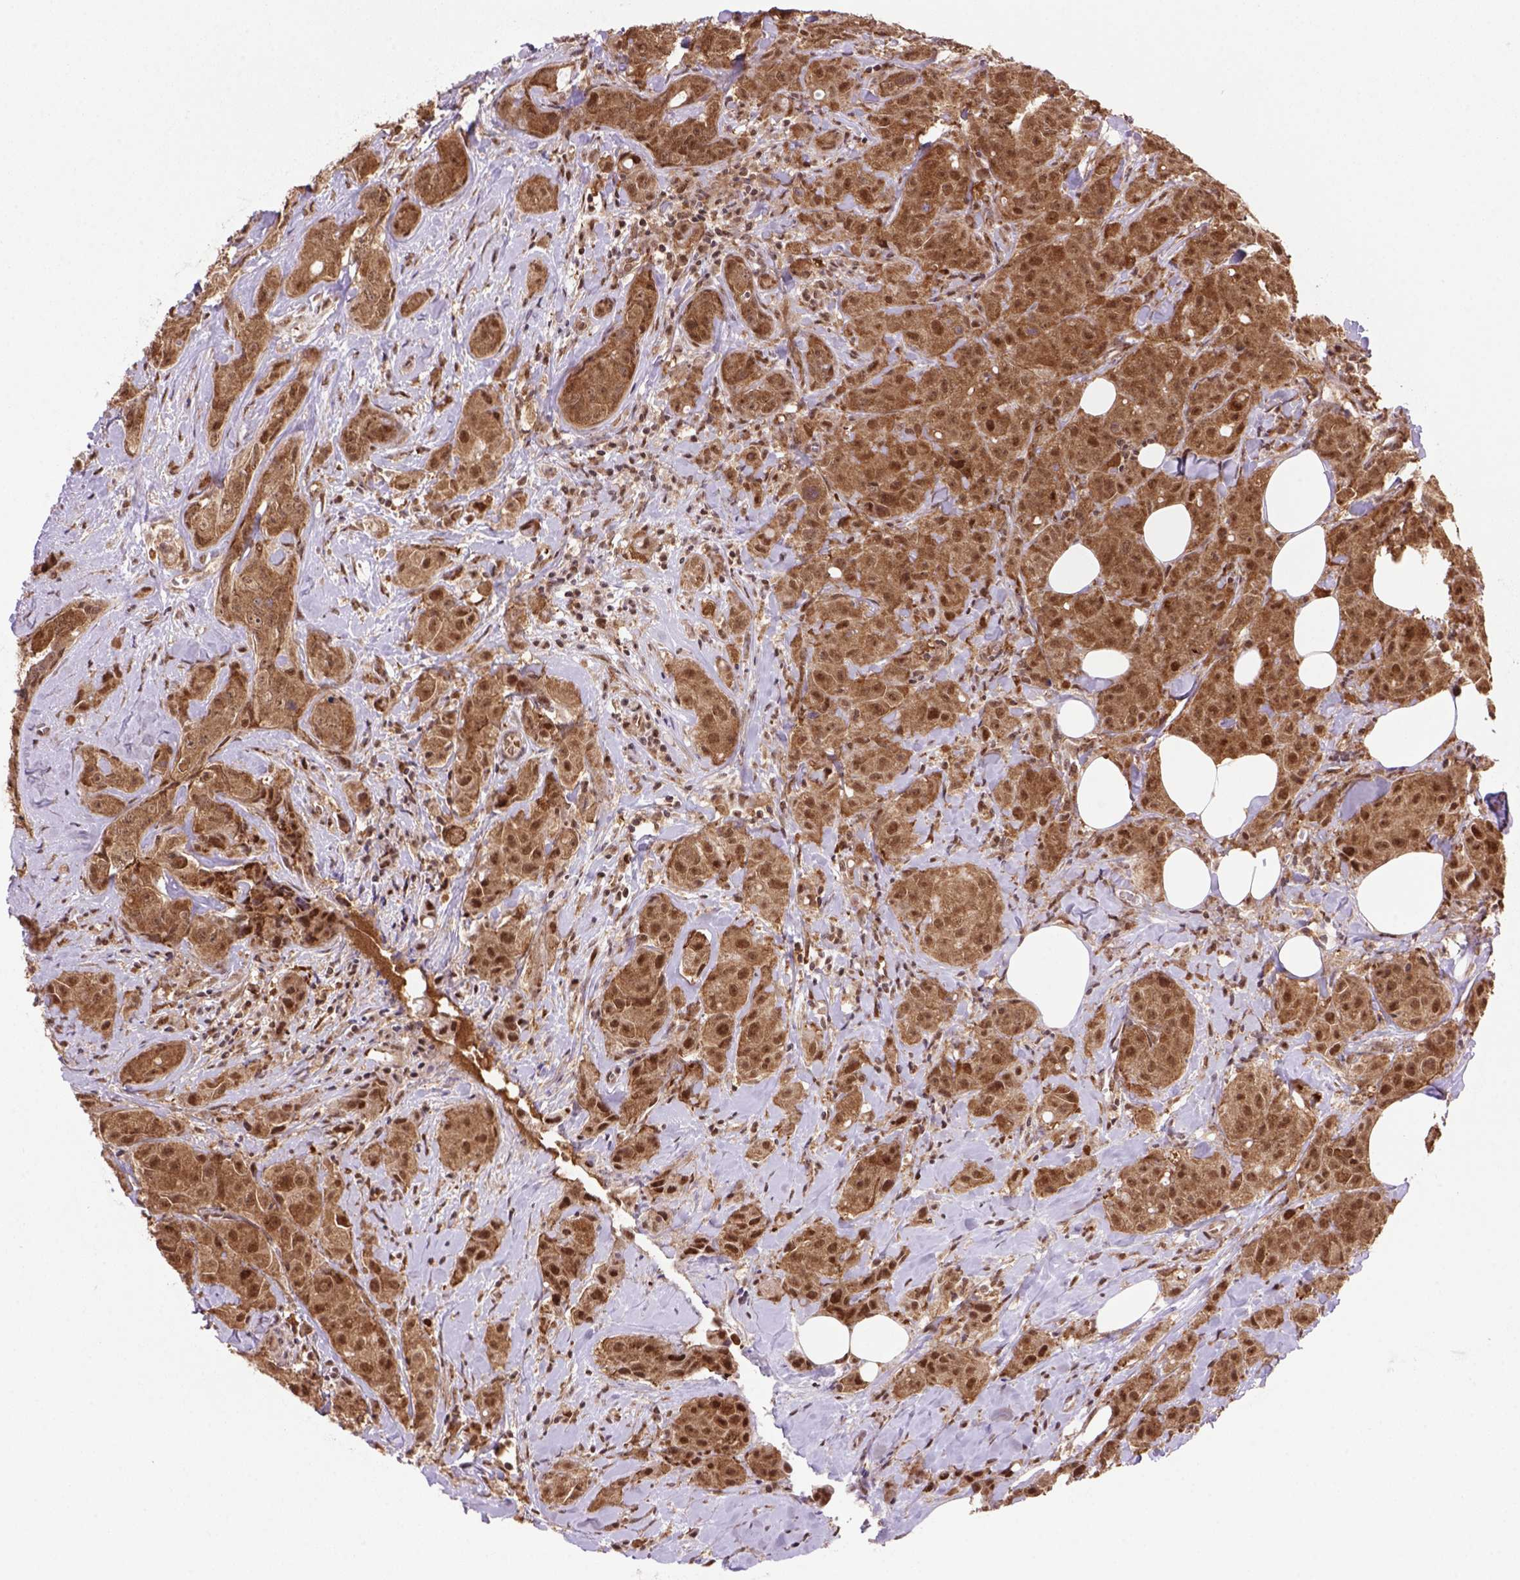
{"staining": {"intensity": "strong", "quantity": ">75%", "location": "cytoplasmic/membranous,nuclear"}, "tissue": "breast cancer", "cell_type": "Tumor cells", "image_type": "cancer", "snomed": [{"axis": "morphology", "description": "Duct carcinoma"}, {"axis": "topography", "description": "Breast"}], "caption": "Brown immunohistochemical staining in breast invasive ductal carcinoma demonstrates strong cytoplasmic/membranous and nuclear positivity in approximately >75% of tumor cells.", "gene": "PSMC2", "patient": {"sex": "female", "age": 43}}